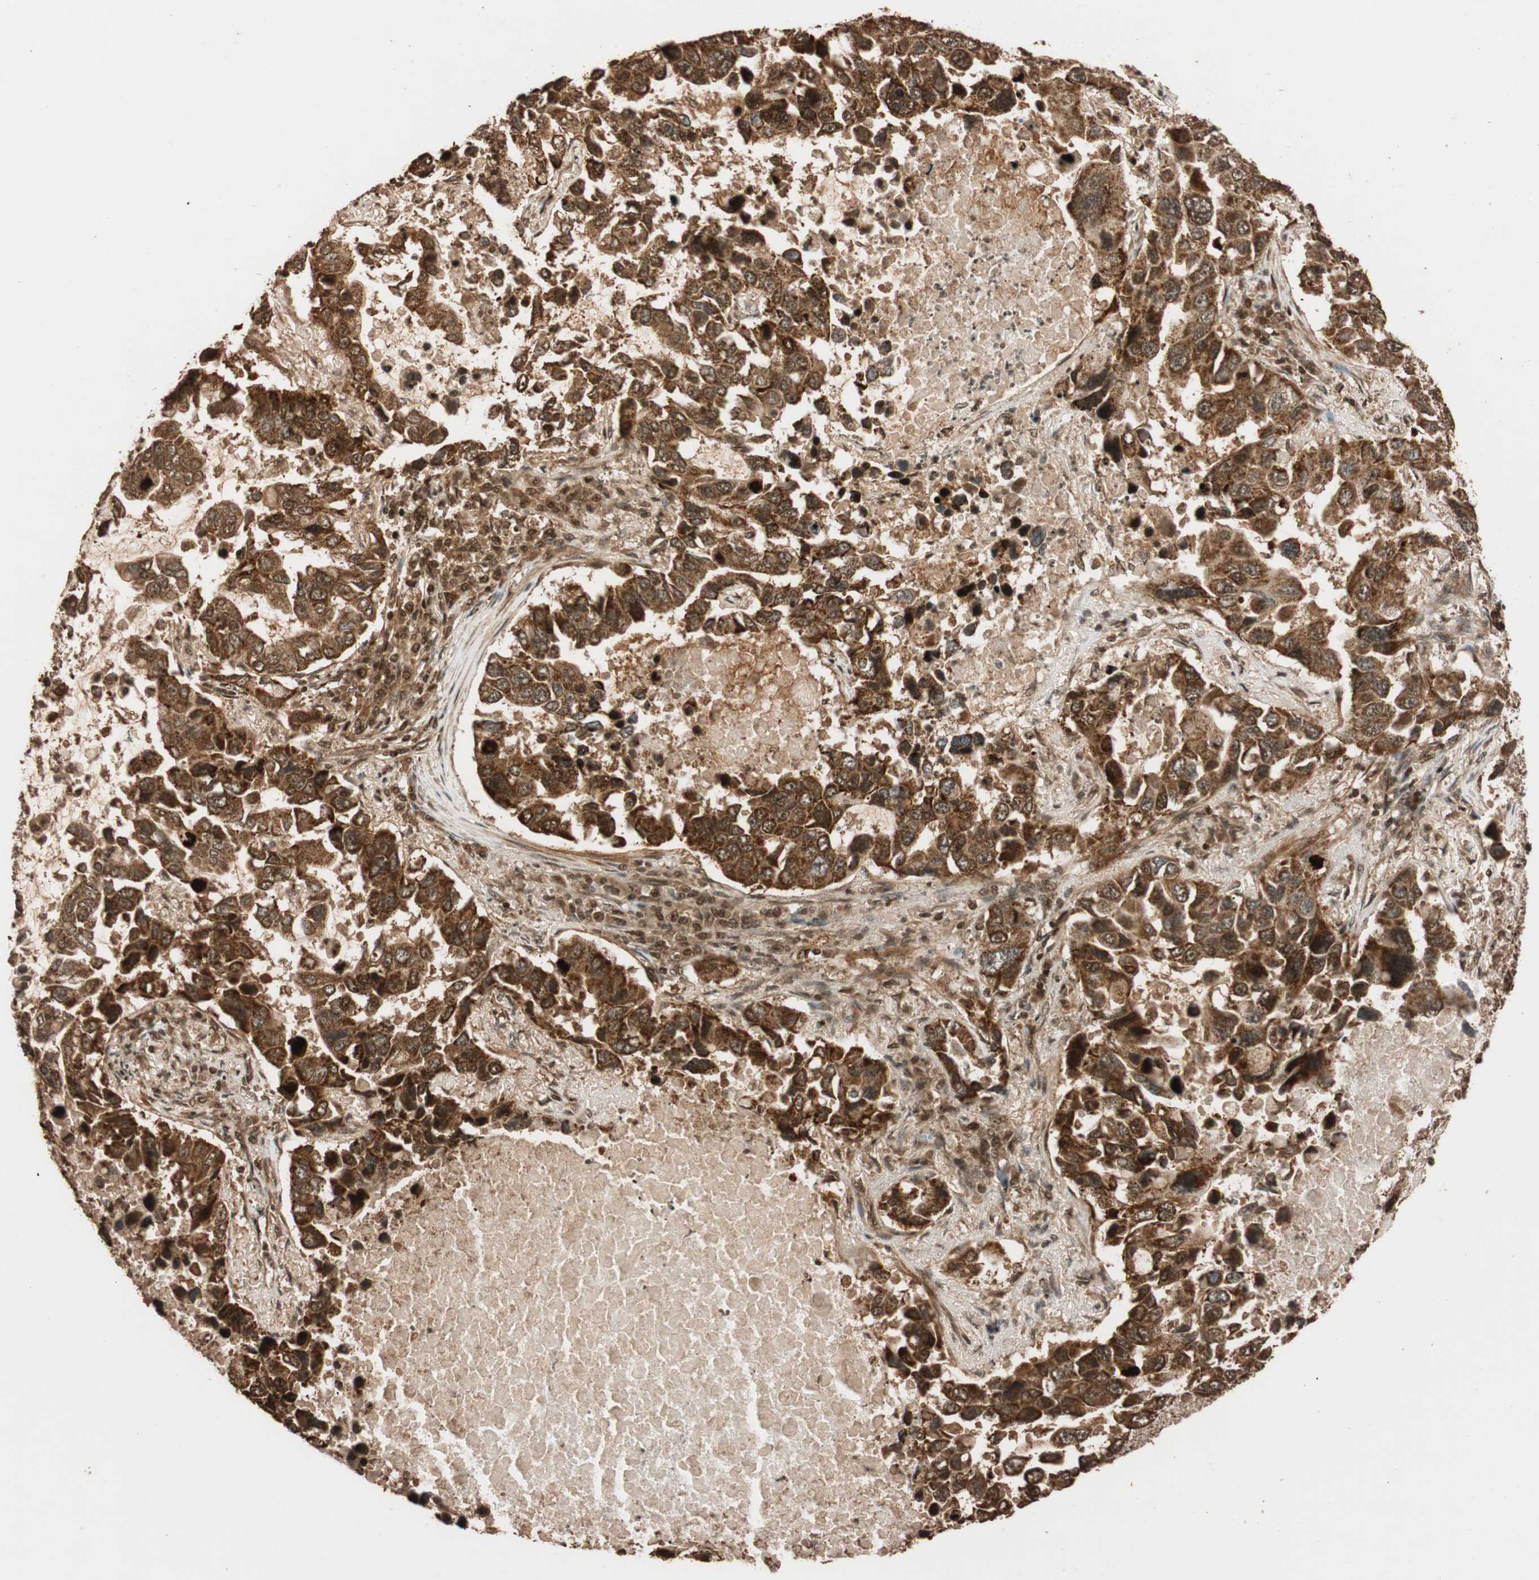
{"staining": {"intensity": "strong", "quantity": ">75%", "location": "cytoplasmic/membranous"}, "tissue": "lung cancer", "cell_type": "Tumor cells", "image_type": "cancer", "snomed": [{"axis": "morphology", "description": "Adenocarcinoma, NOS"}, {"axis": "topography", "description": "Lung"}], "caption": "IHC micrograph of neoplastic tissue: adenocarcinoma (lung) stained using IHC exhibits high levels of strong protein expression localized specifically in the cytoplasmic/membranous of tumor cells, appearing as a cytoplasmic/membranous brown color.", "gene": "ALKBH5", "patient": {"sex": "male", "age": 64}}